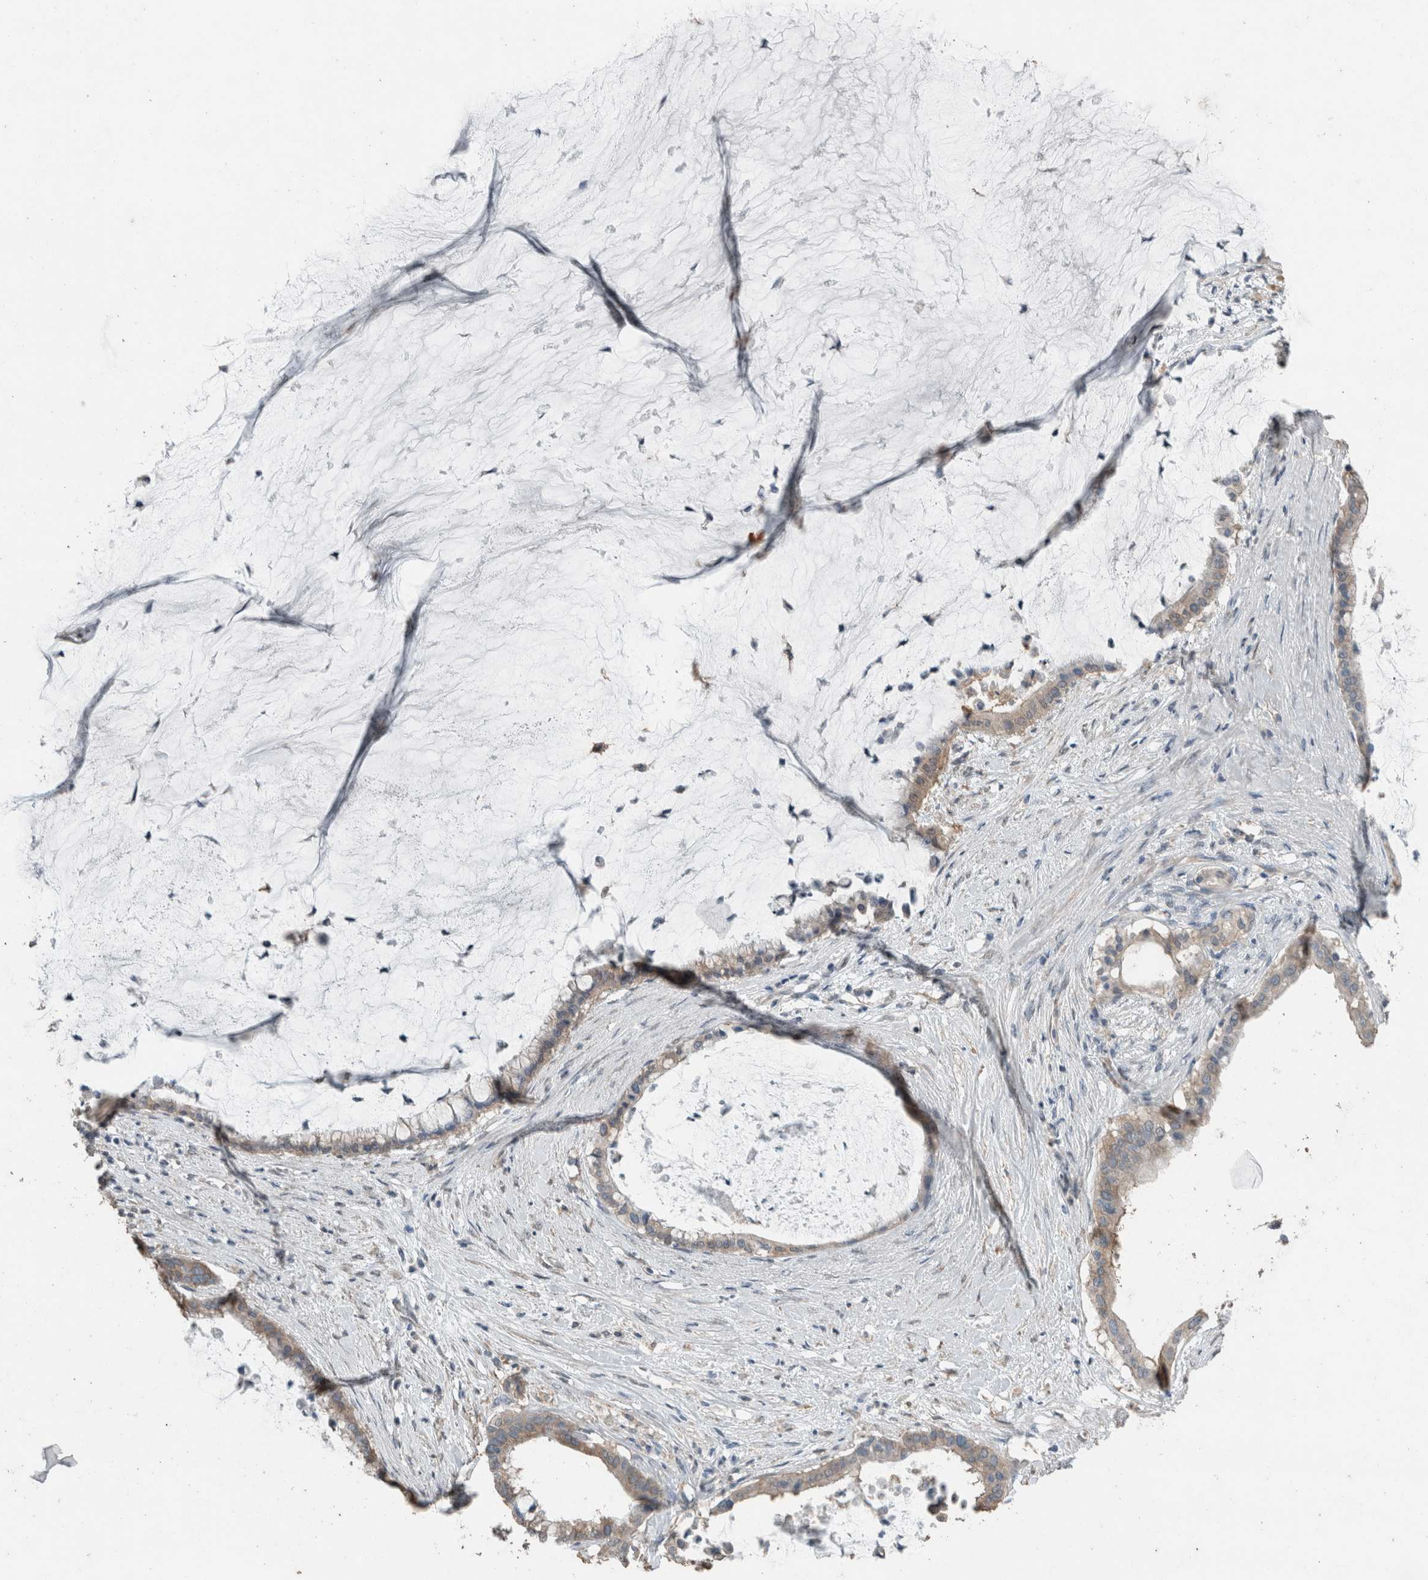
{"staining": {"intensity": "weak", "quantity": ">75%", "location": "cytoplasmic/membranous"}, "tissue": "pancreatic cancer", "cell_type": "Tumor cells", "image_type": "cancer", "snomed": [{"axis": "morphology", "description": "Adenocarcinoma, NOS"}, {"axis": "topography", "description": "Pancreas"}], "caption": "Human pancreatic cancer stained for a protein (brown) shows weak cytoplasmic/membranous positive staining in approximately >75% of tumor cells.", "gene": "ACVR2B", "patient": {"sex": "male", "age": 41}}